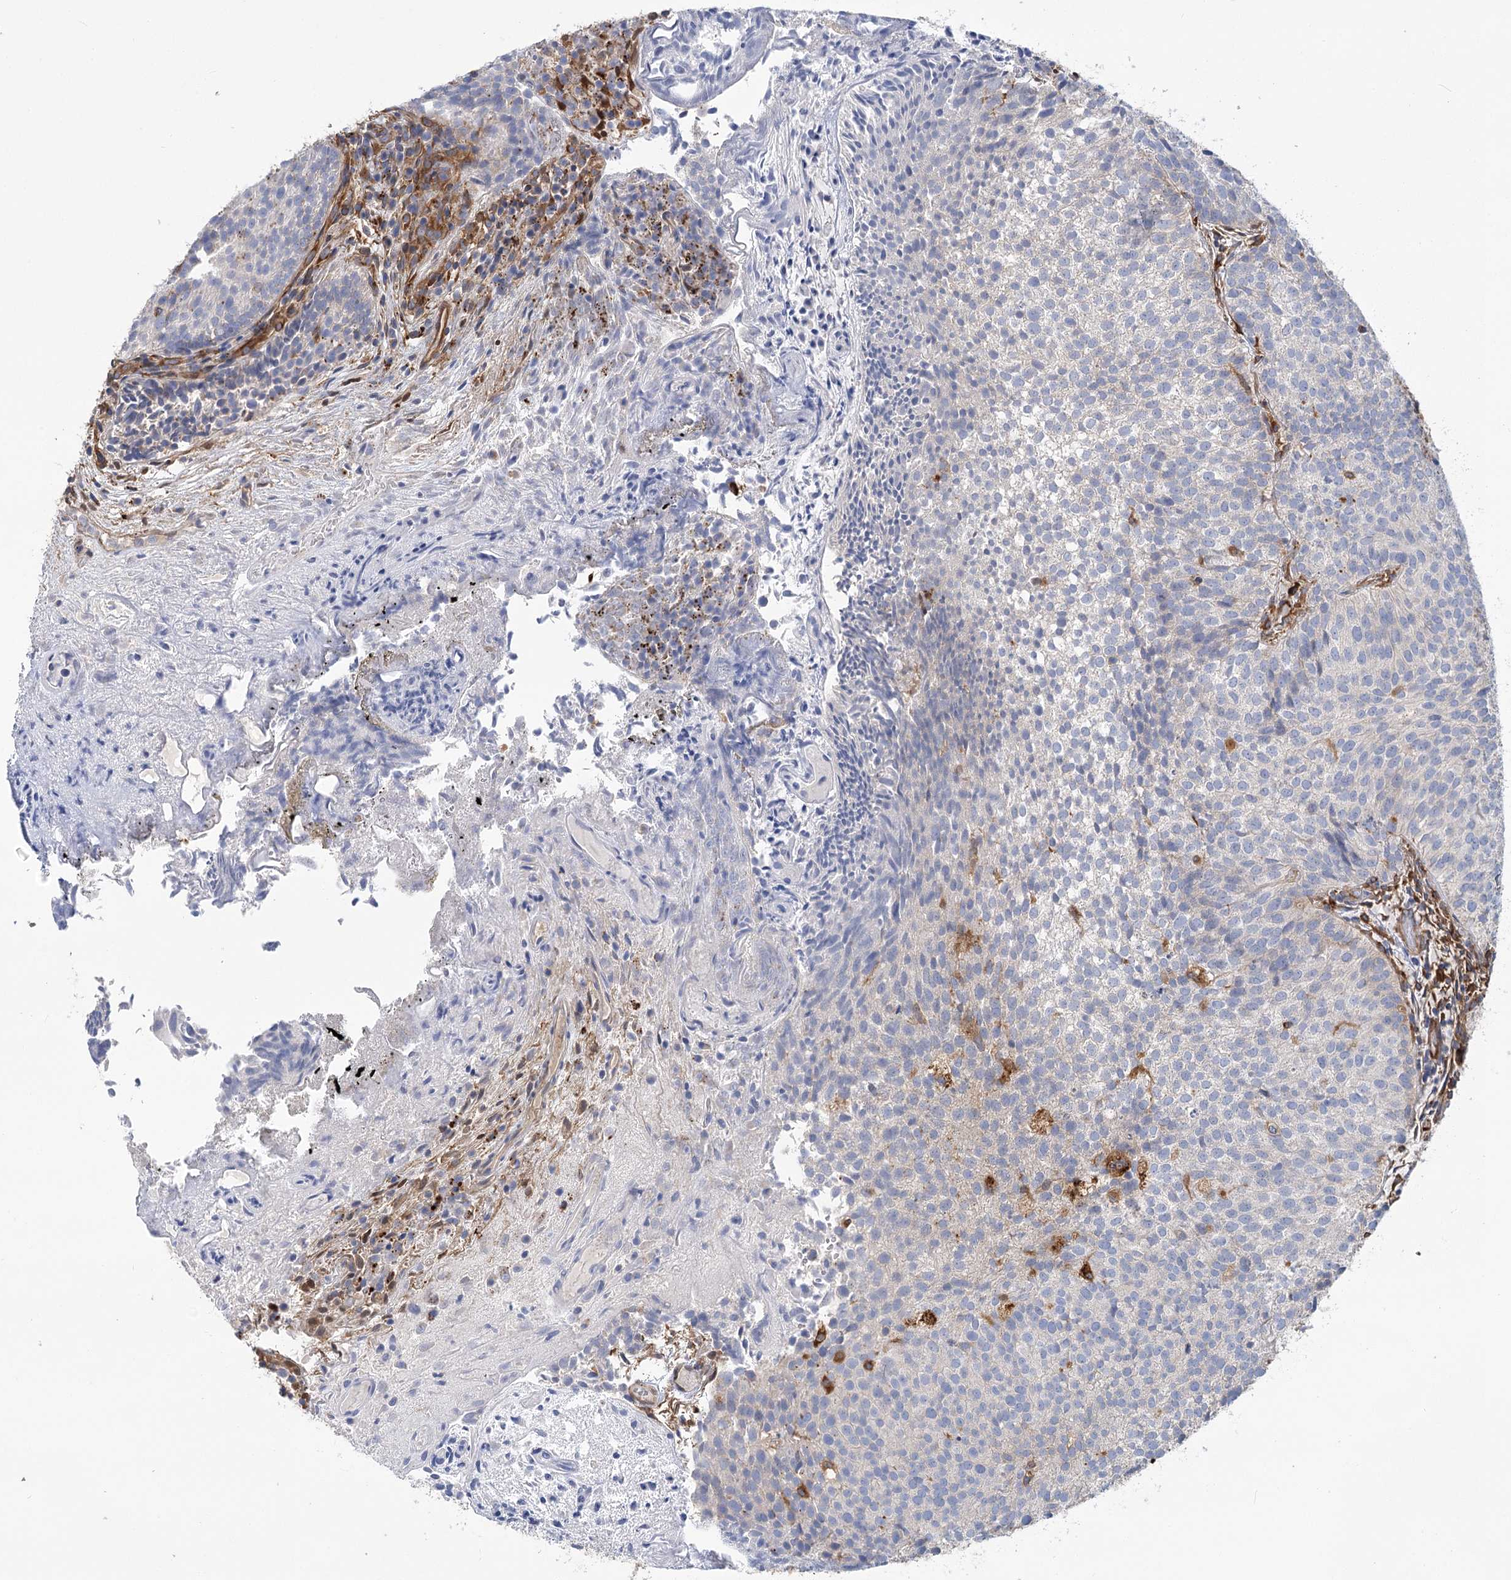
{"staining": {"intensity": "negative", "quantity": "none", "location": "none"}, "tissue": "urothelial cancer", "cell_type": "Tumor cells", "image_type": "cancer", "snomed": [{"axis": "morphology", "description": "Urothelial carcinoma, Low grade"}, {"axis": "topography", "description": "Urinary bladder"}], "caption": "Immunohistochemistry (IHC) micrograph of human urothelial cancer stained for a protein (brown), which displays no staining in tumor cells.", "gene": "GUSB", "patient": {"sex": "male", "age": 86}}